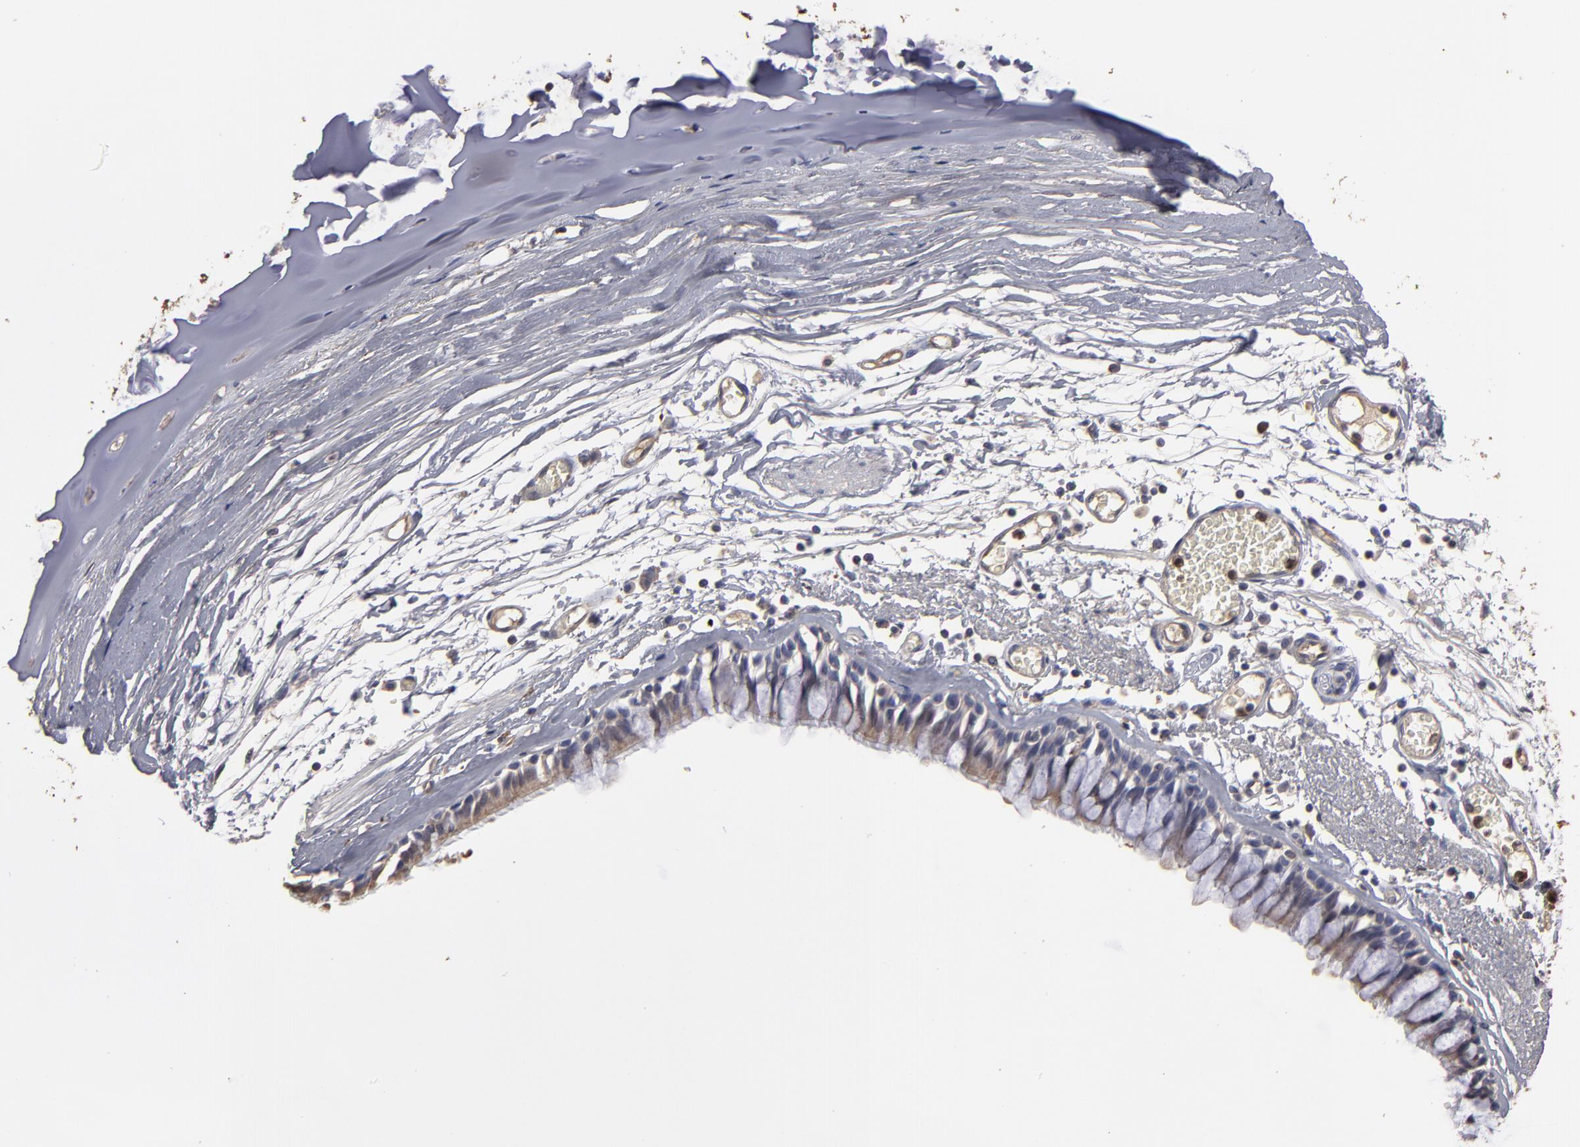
{"staining": {"intensity": "moderate", "quantity": ">75%", "location": "cytoplasmic/membranous"}, "tissue": "bronchus", "cell_type": "Respiratory epithelial cells", "image_type": "normal", "snomed": [{"axis": "morphology", "description": "Normal tissue, NOS"}, {"axis": "topography", "description": "Bronchus"}, {"axis": "topography", "description": "Lung"}], "caption": "IHC of normal bronchus reveals medium levels of moderate cytoplasmic/membranous positivity in approximately >75% of respiratory epithelial cells.", "gene": "RO60", "patient": {"sex": "female", "age": 56}}